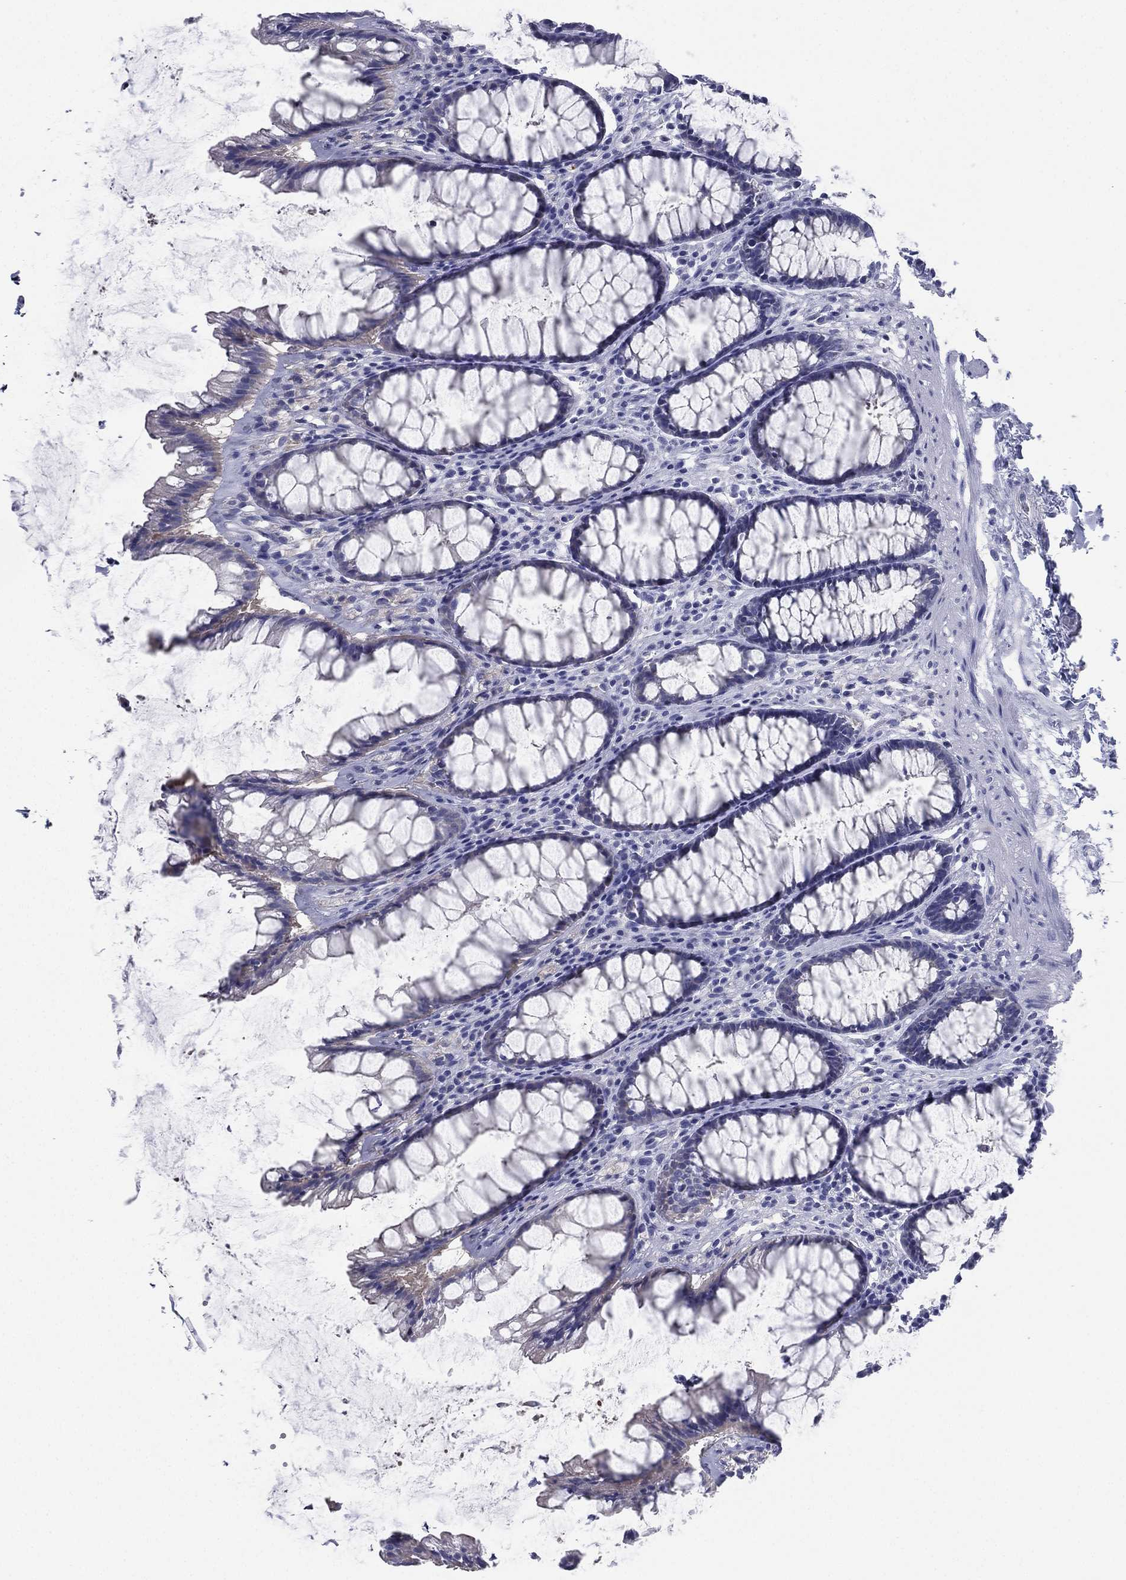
{"staining": {"intensity": "negative", "quantity": "none", "location": "none"}, "tissue": "rectum", "cell_type": "Glandular cells", "image_type": "normal", "snomed": [{"axis": "morphology", "description": "Normal tissue, NOS"}, {"axis": "topography", "description": "Rectum"}], "caption": "IHC of benign human rectum shows no expression in glandular cells. (Stains: DAB (3,3'-diaminobenzidine) immunohistochemistry with hematoxylin counter stain, Microscopy: brightfield microscopy at high magnification).", "gene": "FCER2", "patient": {"sex": "male", "age": 72}}